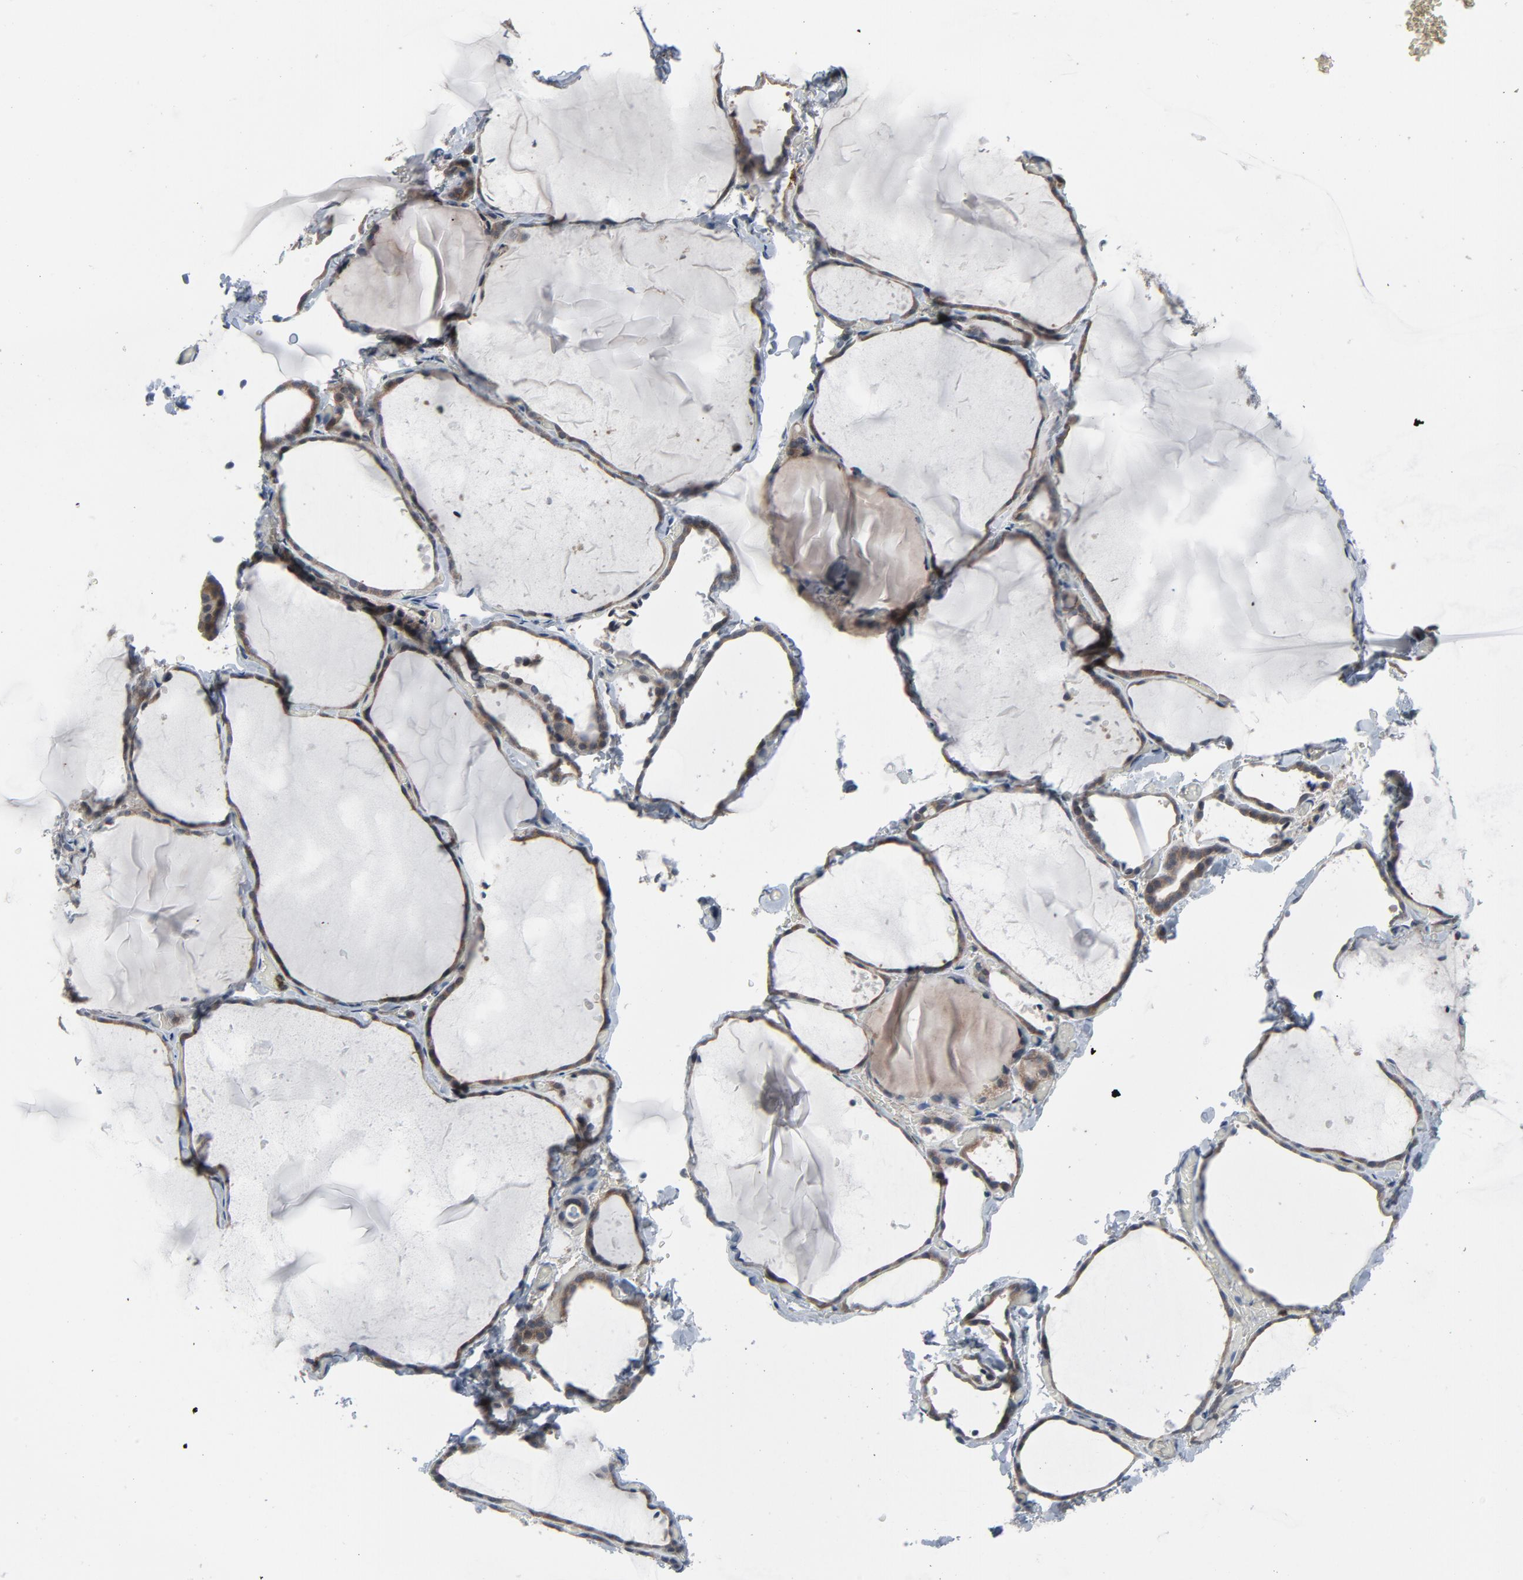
{"staining": {"intensity": "negative", "quantity": "none", "location": "none"}, "tissue": "thyroid gland", "cell_type": "Glandular cells", "image_type": "normal", "snomed": [{"axis": "morphology", "description": "Normal tissue, NOS"}, {"axis": "topography", "description": "Thyroid gland"}], "caption": "DAB immunohistochemical staining of unremarkable thyroid gland demonstrates no significant expression in glandular cells.", "gene": "PDZD4", "patient": {"sex": "female", "age": 22}}